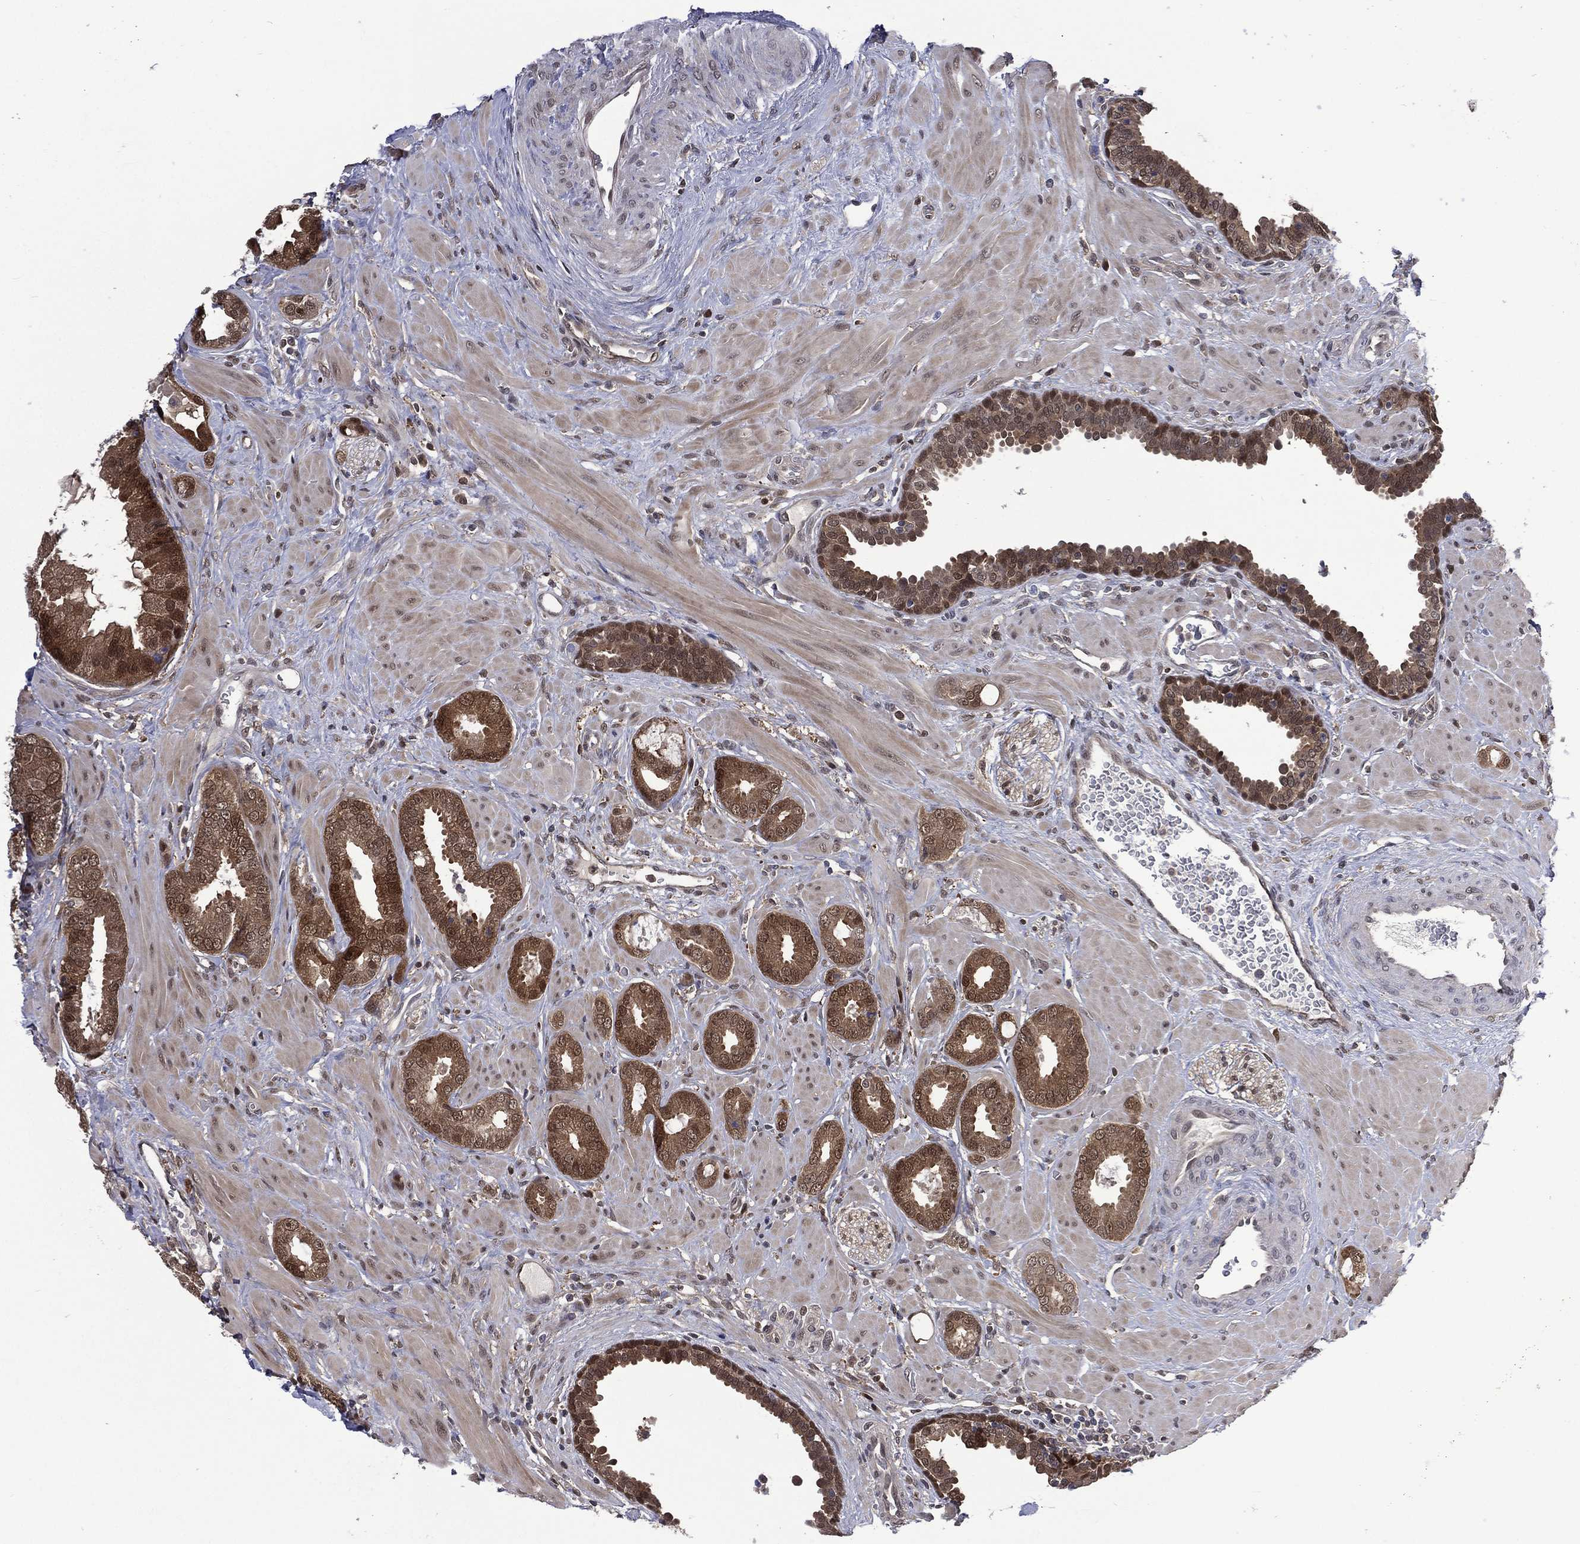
{"staining": {"intensity": "strong", "quantity": ">75%", "location": "cytoplasmic/membranous,nuclear"}, "tissue": "prostate cancer", "cell_type": "Tumor cells", "image_type": "cancer", "snomed": [{"axis": "morphology", "description": "Adenocarcinoma, Low grade"}, {"axis": "topography", "description": "Prostate"}], "caption": "Immunohistochemical staining of low-grade adenocarcinoma (prostate) shows high levels of strong cytoplasmic/membranous and nuclear positivity in about >75% of tumor cells.", "gene": "MTAP", "patient": {"sex": "male", "age": 68}}